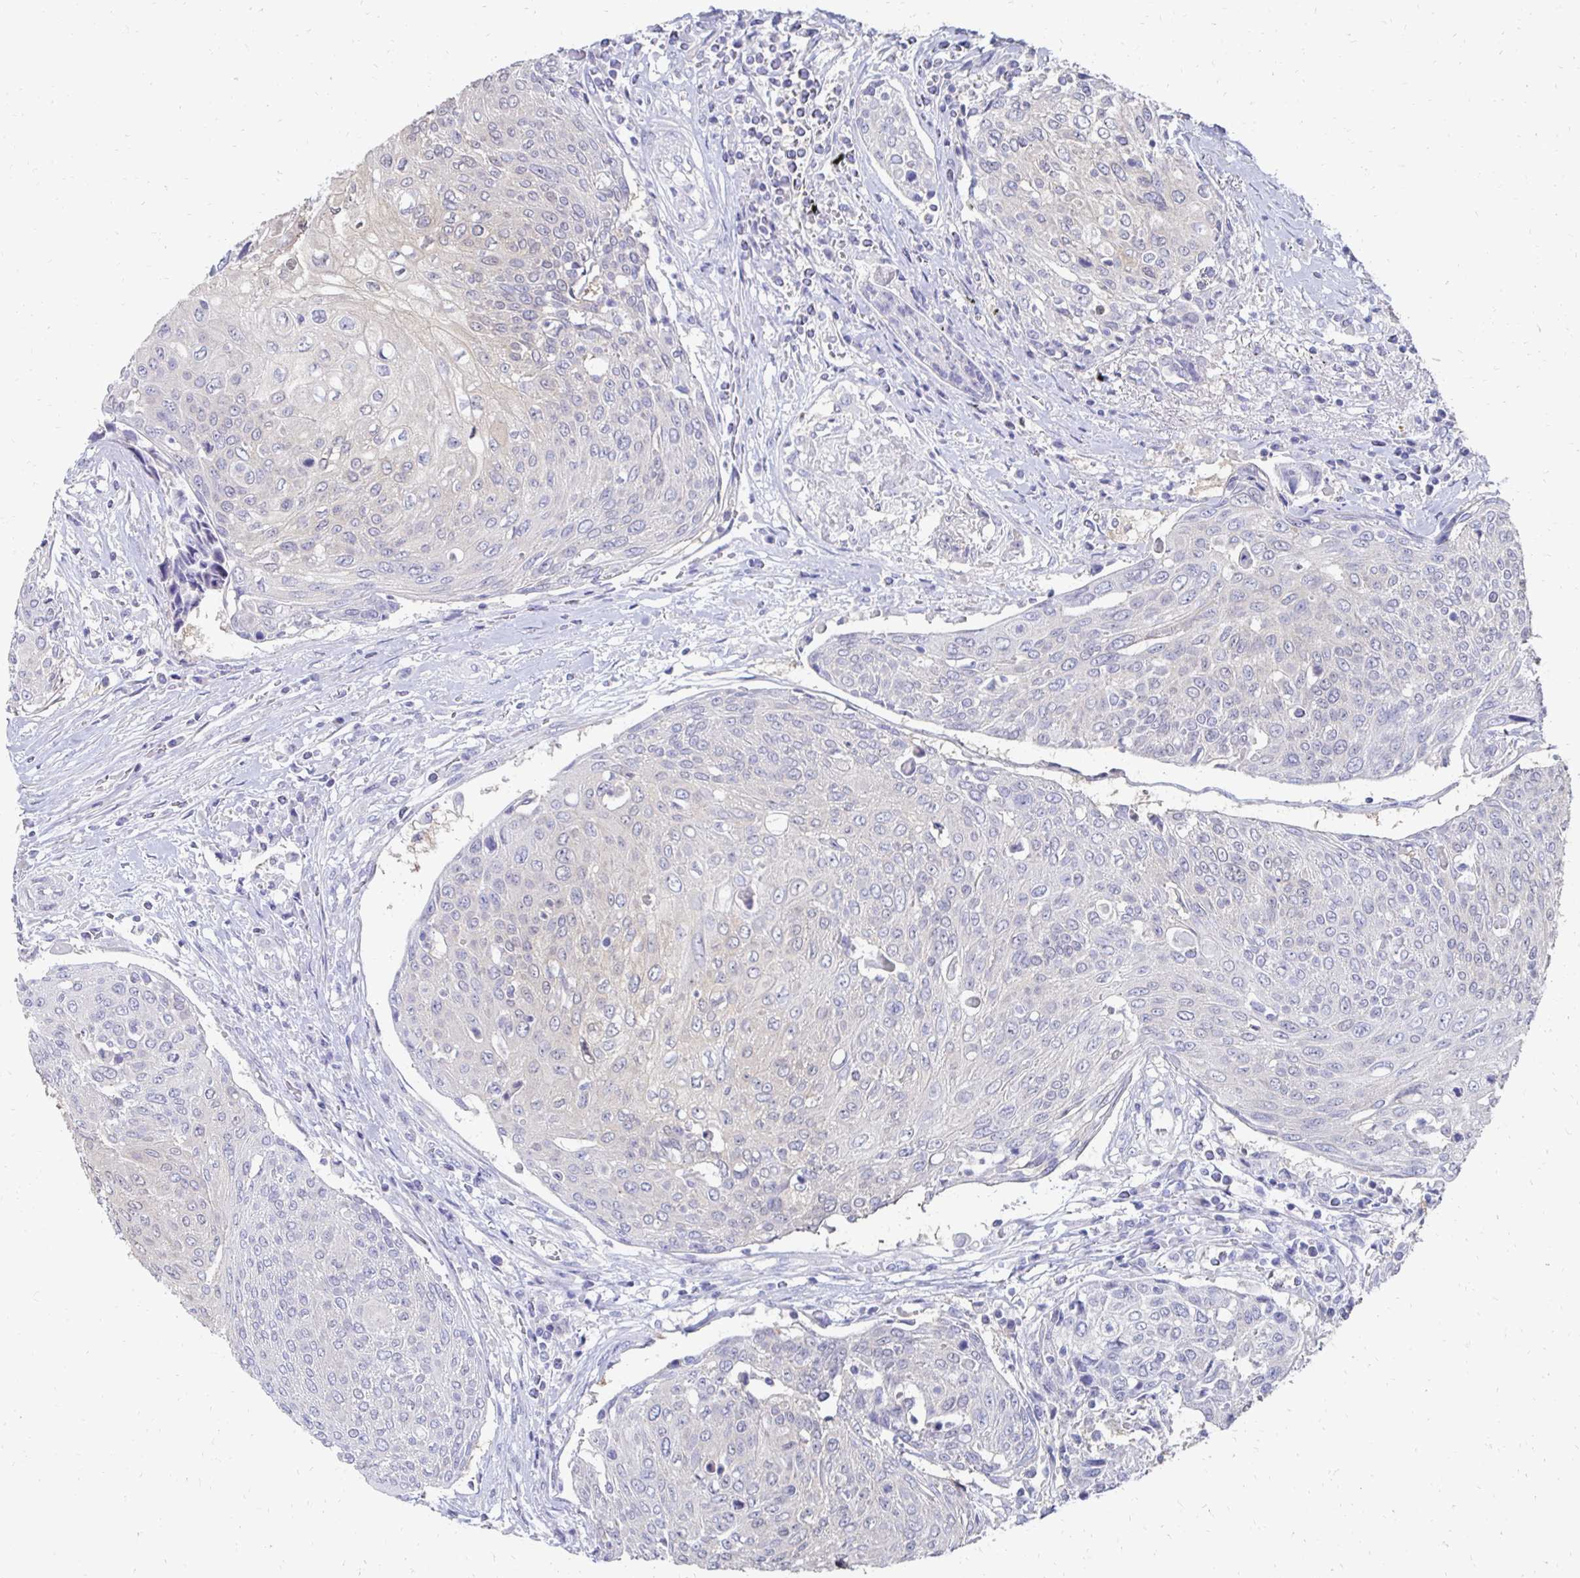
{"staining": {"intensity": "negative", "quantity": "none", "location": "none"}, "tissue": "urothelial cancer", "cell_type": "Tumor cells", "image_type": "cancer", "snomed": [{"axis": "morphology", "description": "Urothelial carcinoma, High grade"}, {"axis": "topography", "description": "Urinary bladder"}], "caption": "High power microscopy histopathology image of an immunohistochemistry (IHC) histopathology image of urothelial cancer, revealing no significant staining in tumor cells.", "gene": "SYCP3", "patient": {"sex": "female", "age": 70}}